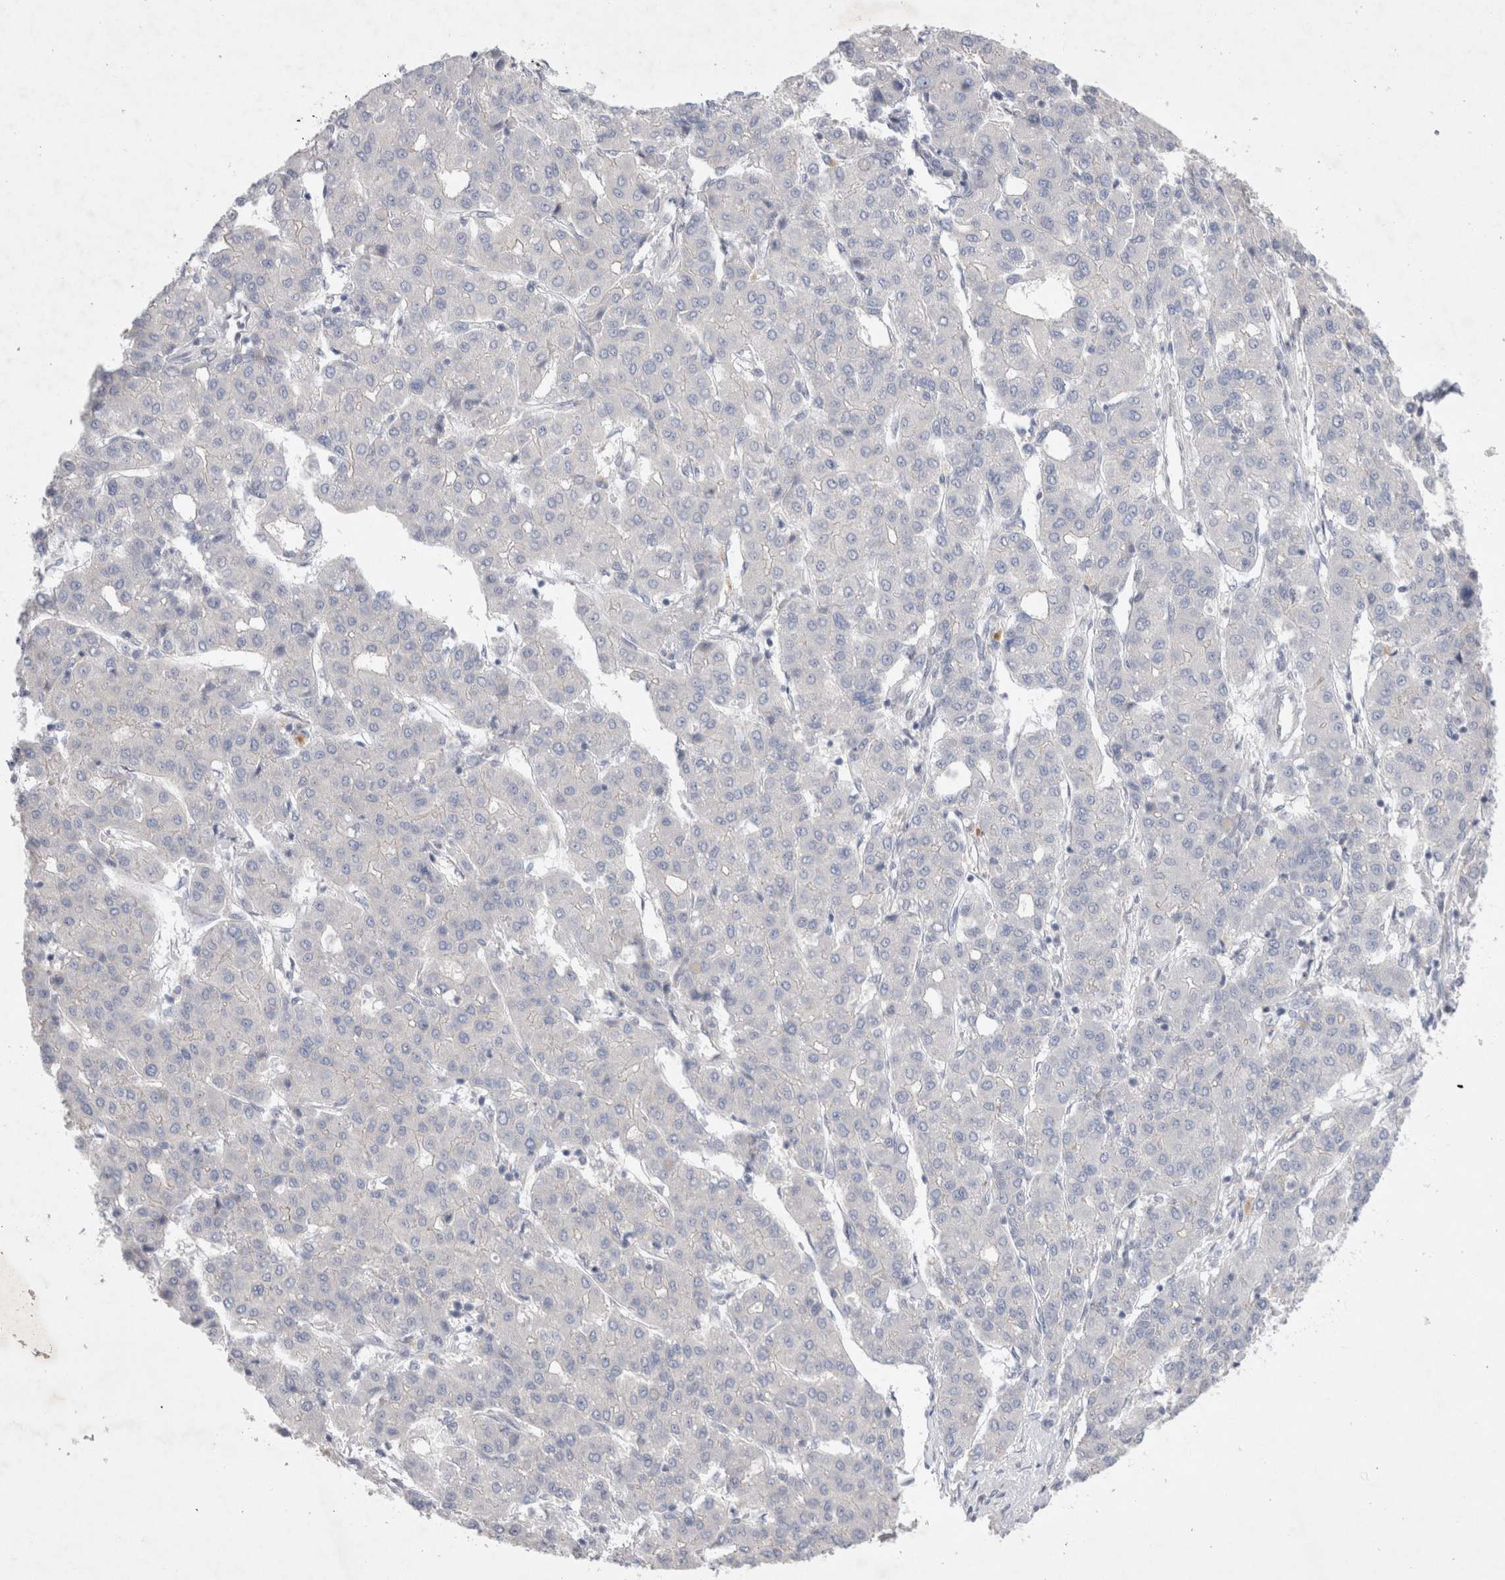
{"staining": {"intensity": "negative", "quantity": "none", "location": "none"}, "tissue": "liver cancer", "cell_type": "Tumor cells", "image_type": "cancer", "snomed": [{"axis": "morphology", "description": "Carcinoma, Hepatocellular, NOS"}, {"axis": "topography", "description": "Liver"}], "caption": "High magnification brightfield microscopy of hepatocellular carcinoma (liver) stained with DAB (3,3'-diaminobenzidine) (brown) and counterstained with hematoxylin (blue): tumor cells show no significant expression.", "gene": "BICD2", "patient": {"sex": "male", "age": 65}}